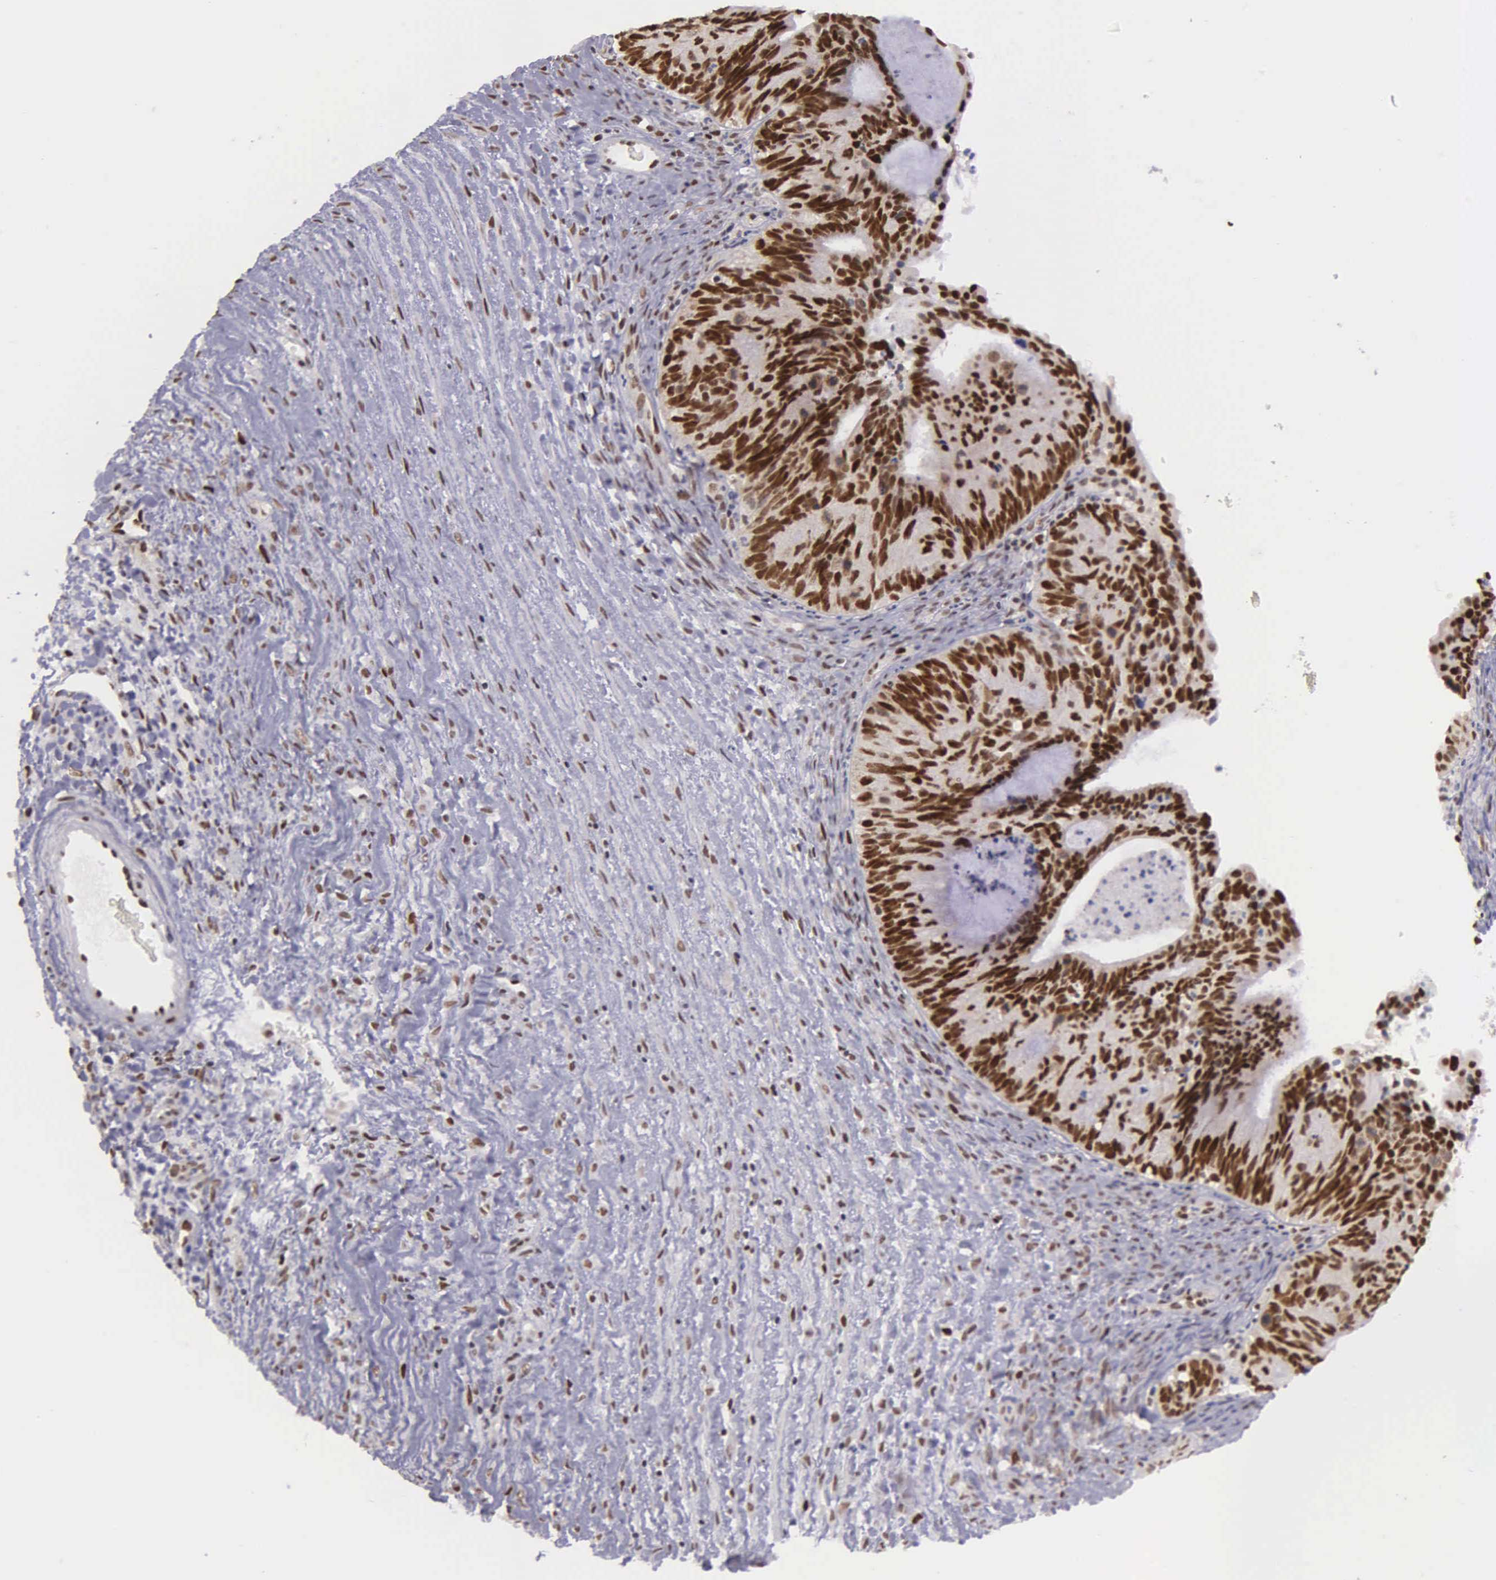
{"staining": {"intensity": "strong", "quantity": ">75%", "location": "nuclear"}, "tissue": "ovarian cancer", "cell_type": "Tumor cells", "image_type": "cancer", "snomed": [{"axis": "morphology", "description": "Carcinoma, endometroid"}, {"axis": "topography", "description": "Ovary"}], "caption": "Protein expression analysis of human ovarian cancer reveals strong nuclear expression in about >75% of tumor cells.", "gene": "UBR7", "patient": {"sex": "female", "age": 52}}